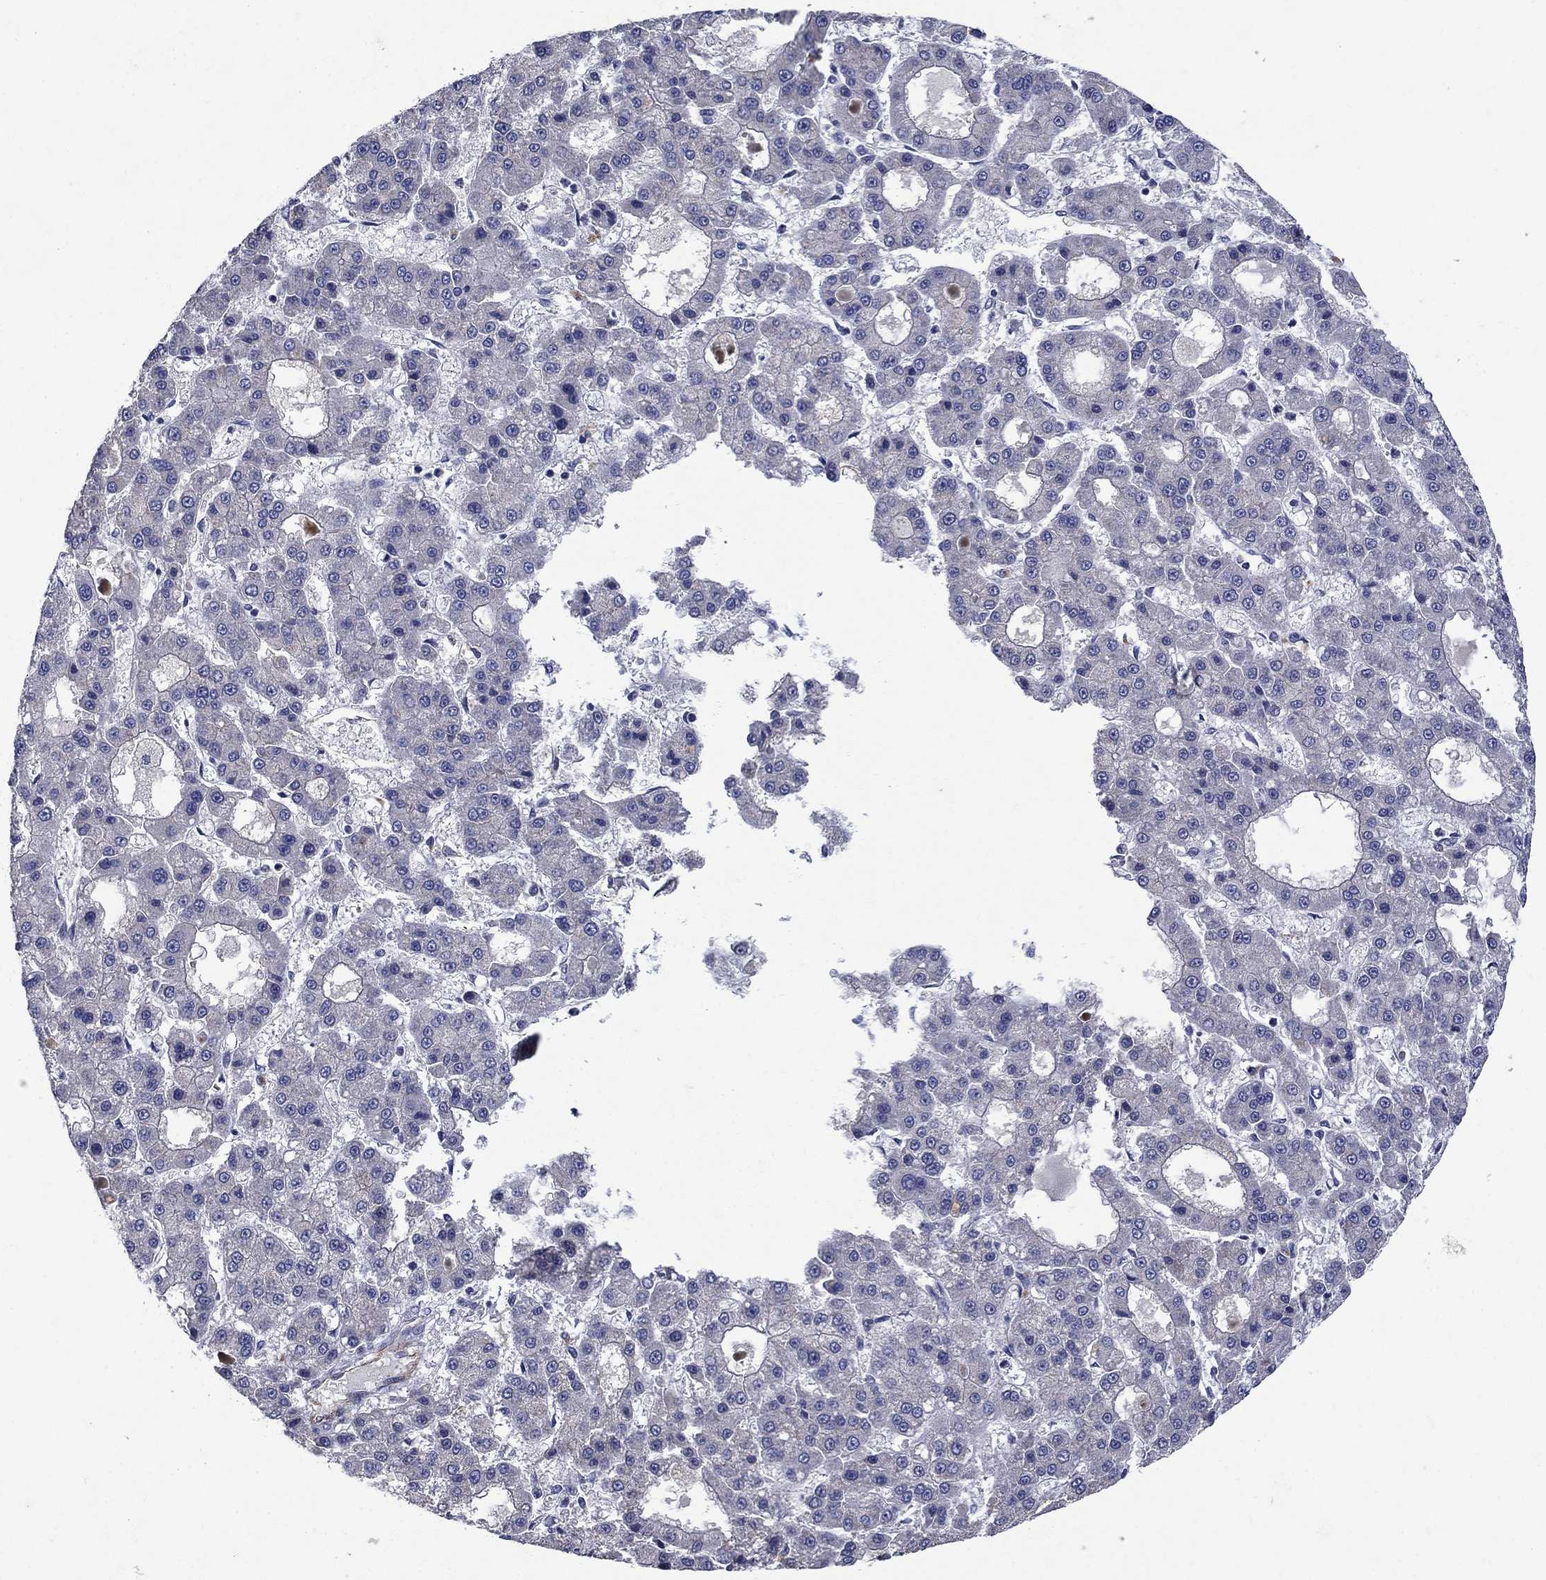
{"staining": {"intensity": "negative", "quantity": "none", "location": "none"}, "tissue": "liver cancer", "cell_type": "Tumor cells", "image_type": "cancer", "snomed": [{"axis": "morphology", "description": "Carcinoma, Hepatocellular, NOS"}, {"axis": "topography", "description": "Liver"}], "caption": "Immunohistochemistry (IHC) image of neoplastic tissue: hepatocellular carcinoma (liver) stained with DAB (3,3'-diaminobenzidine) shows no significant protein expression in tumor cells.", "gene": "SLC7A1", "patient": {"sex": "male", "age": 70}}